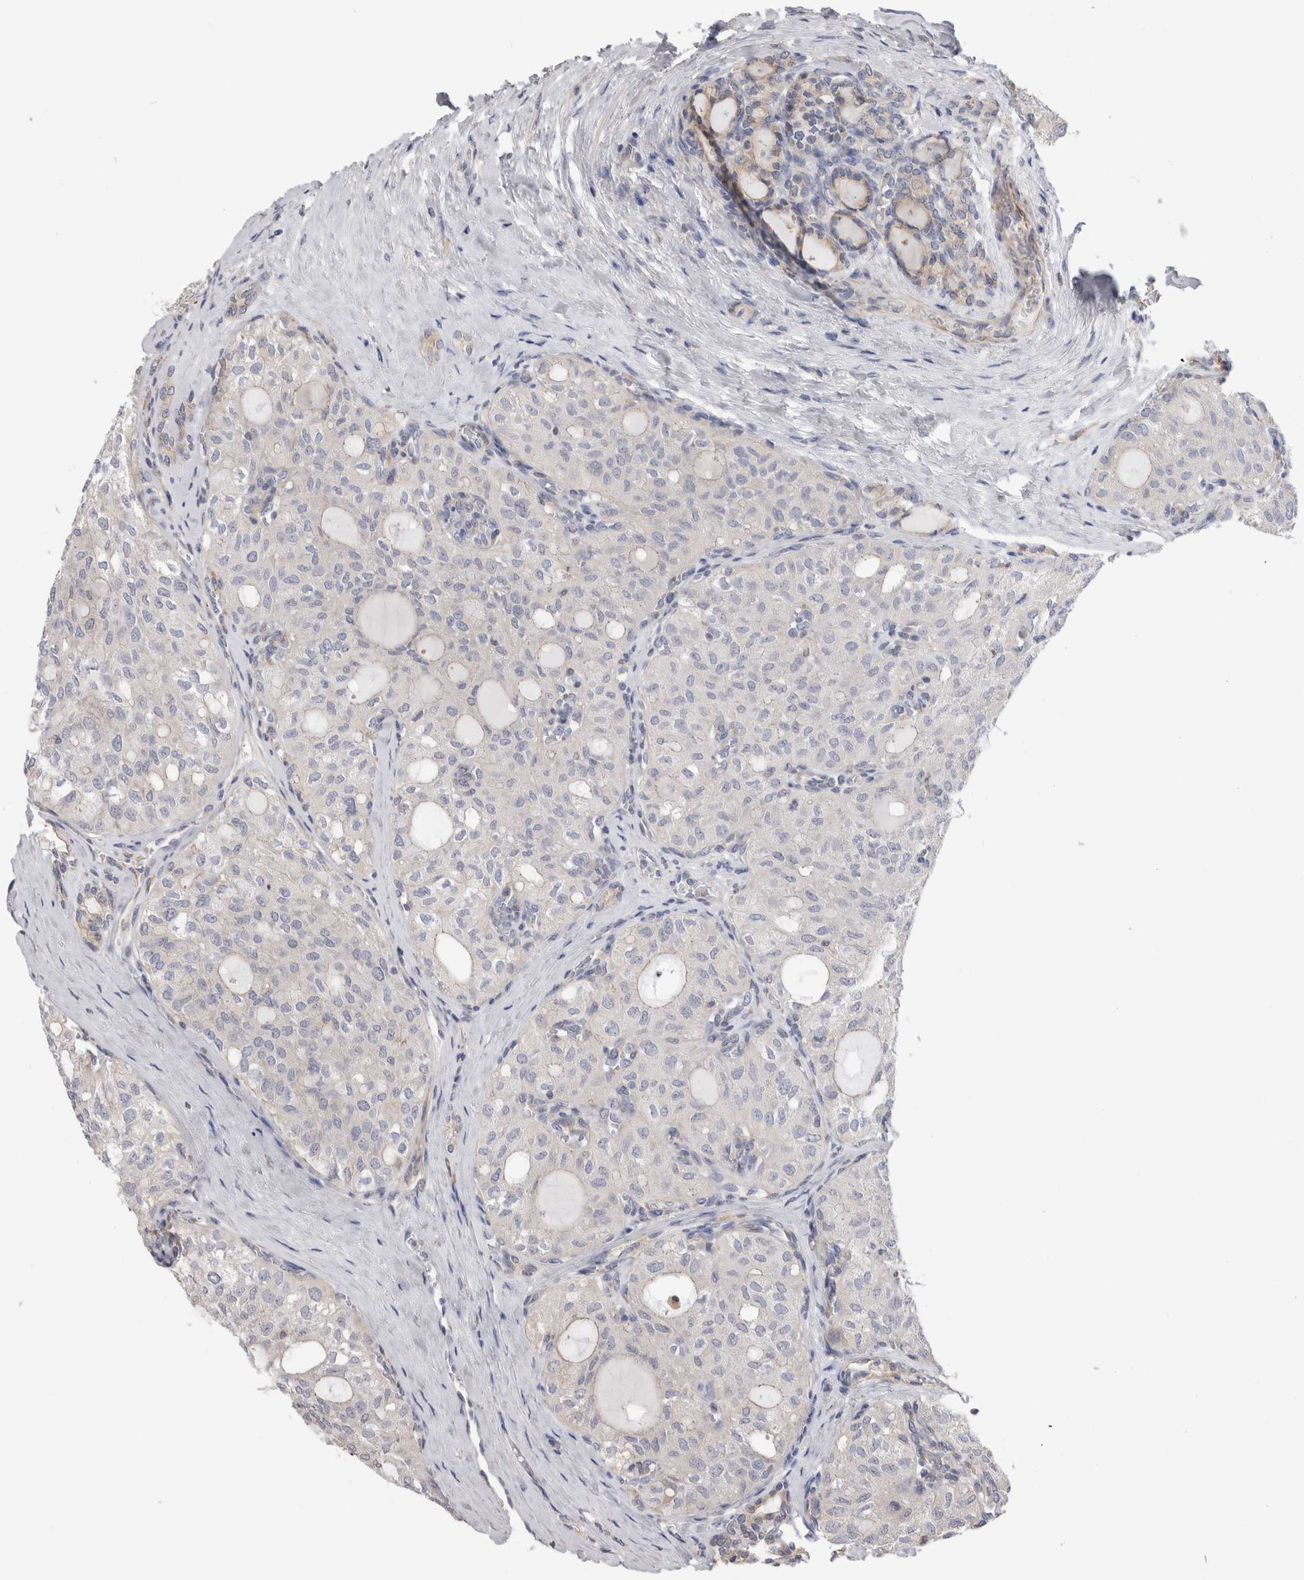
{"staining": {"intensity": "negative", "quantity": "none", "location": "none"}, "tissue": "thyroid cancer", "cell_type": "Tumor cells", "image_type": "cancer", "snomed": [{"axis": "morphology", "description": "Follicular adenoma carcinoma, NOS"}, {"axis": "topography", "description": "Thyroid gland"}], "caption": "High power microscopy histopathology image of an IHC histopathology image of follicular adenoma carcinoma (thyroid), revealing no significant positivity in tumor cells.", "gene": "SMAP2", "patient": {"sex": "male", "age": 75}}